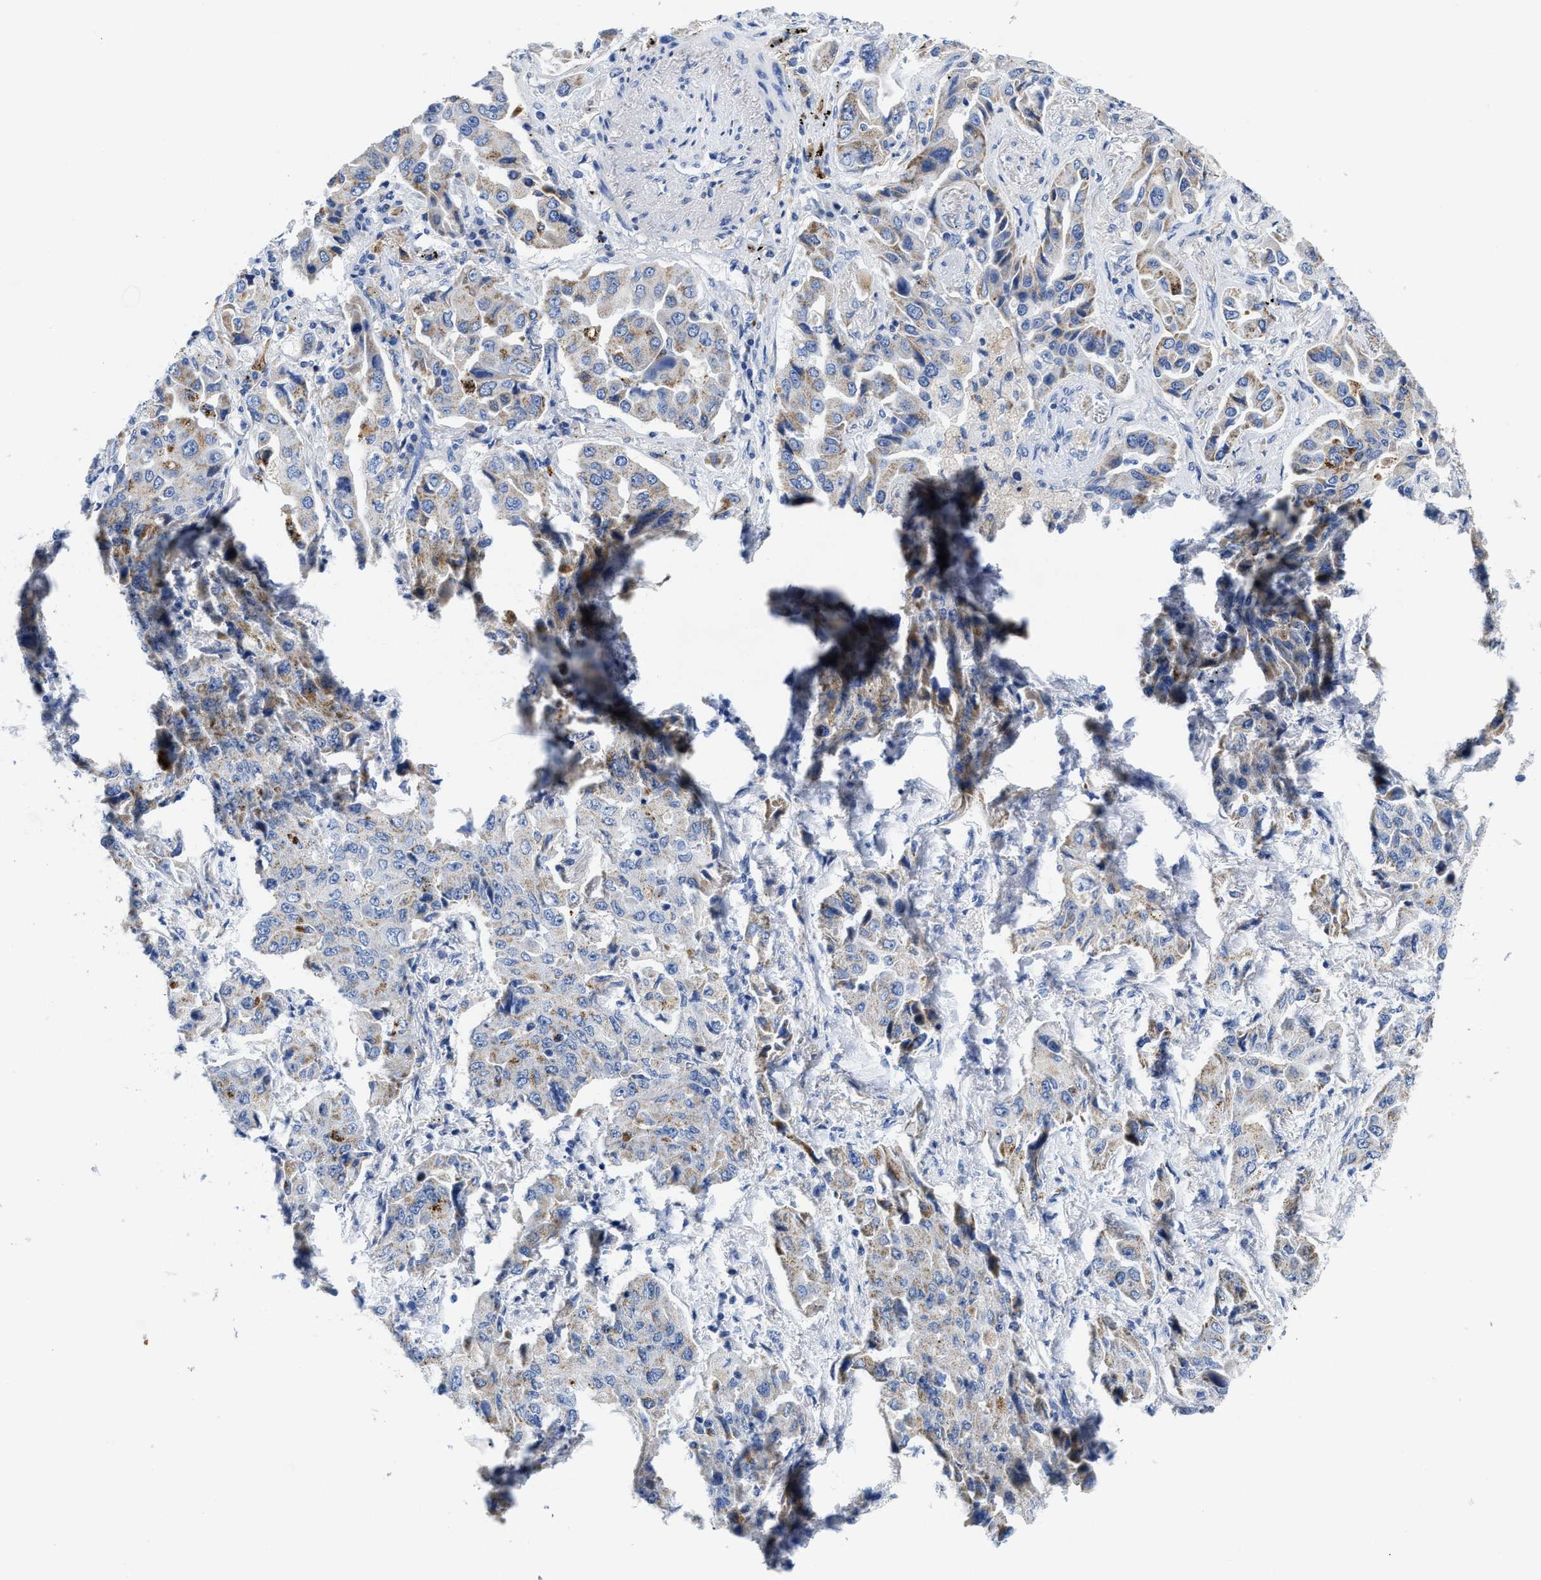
{"staining": {"intensity": "weak", "quantity": "<25%", "location": "cytoplasmic/membranous"}, "tissue": "lung cancer", "cell_type": "Tumor cells", "image_type": "cancer", "snomed": [{"axis": "morphology", "description": "Adenocarcinoma, NOS"}, {"axis": "topography", "description": "Lung"}], "caption": "Protein analysis of lung cancer (adenocarcinoma) shows no significant positivity in tumor cells.", "gene": "TBRG4", "patient": {"sex": "female", "age": 65}}